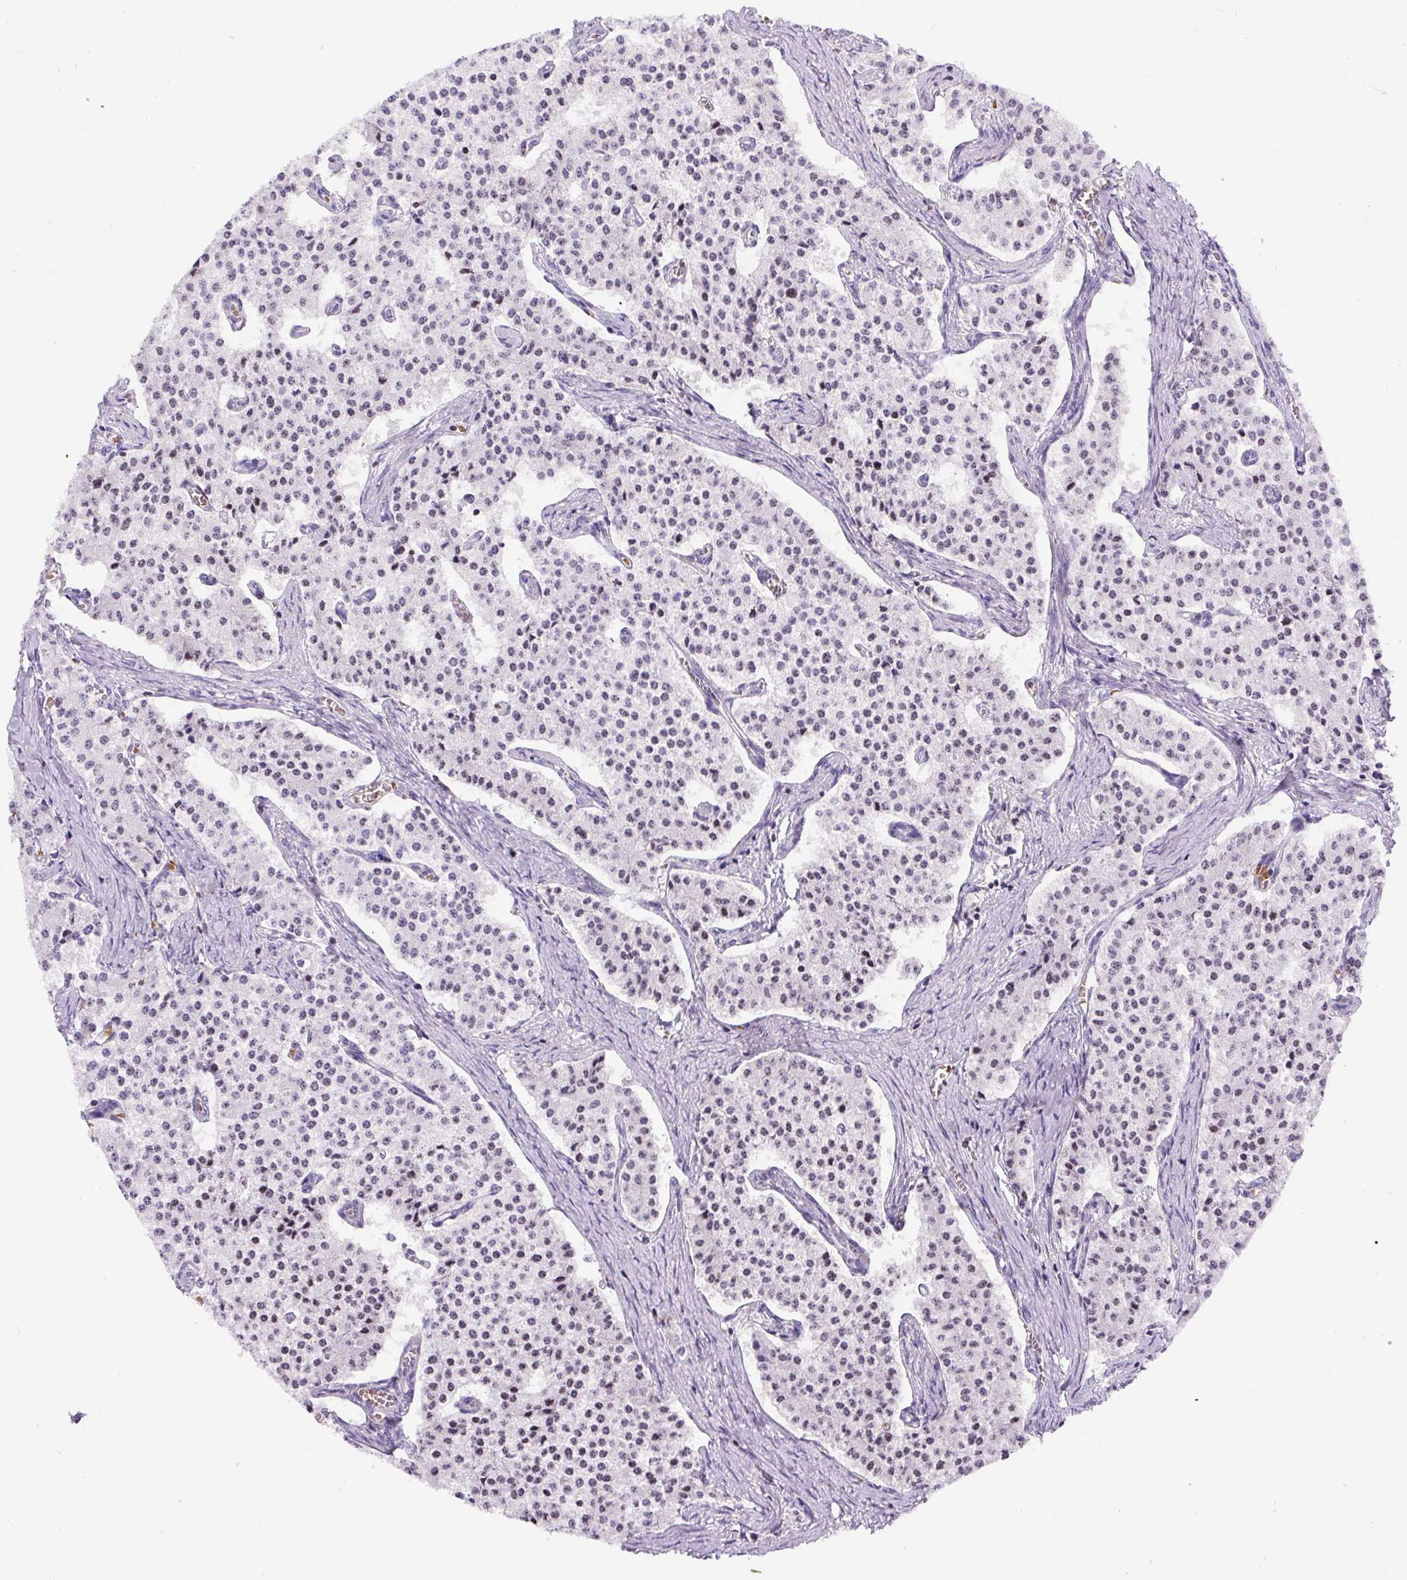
{"staining": {"intensity": "negative", "quantity": "none", "location": "none"}, "tissue": "carcinoid", "cell_type": "Tumor cells", "image_type": "cancer", "snomed": [{"axis": "morphology", "description": "Carcinoid, malignant, NOS"}, {"axis": "topography", "description": "Colon"}], "caption": "Tumor cells are negative for brown protein staining in carcinoid (malignant). (Immunohistochemistry (ihc), brightfield microscopy, high magnification).", "gene": "FAM228B", "patient": {"sex": "female", "age": 52}}